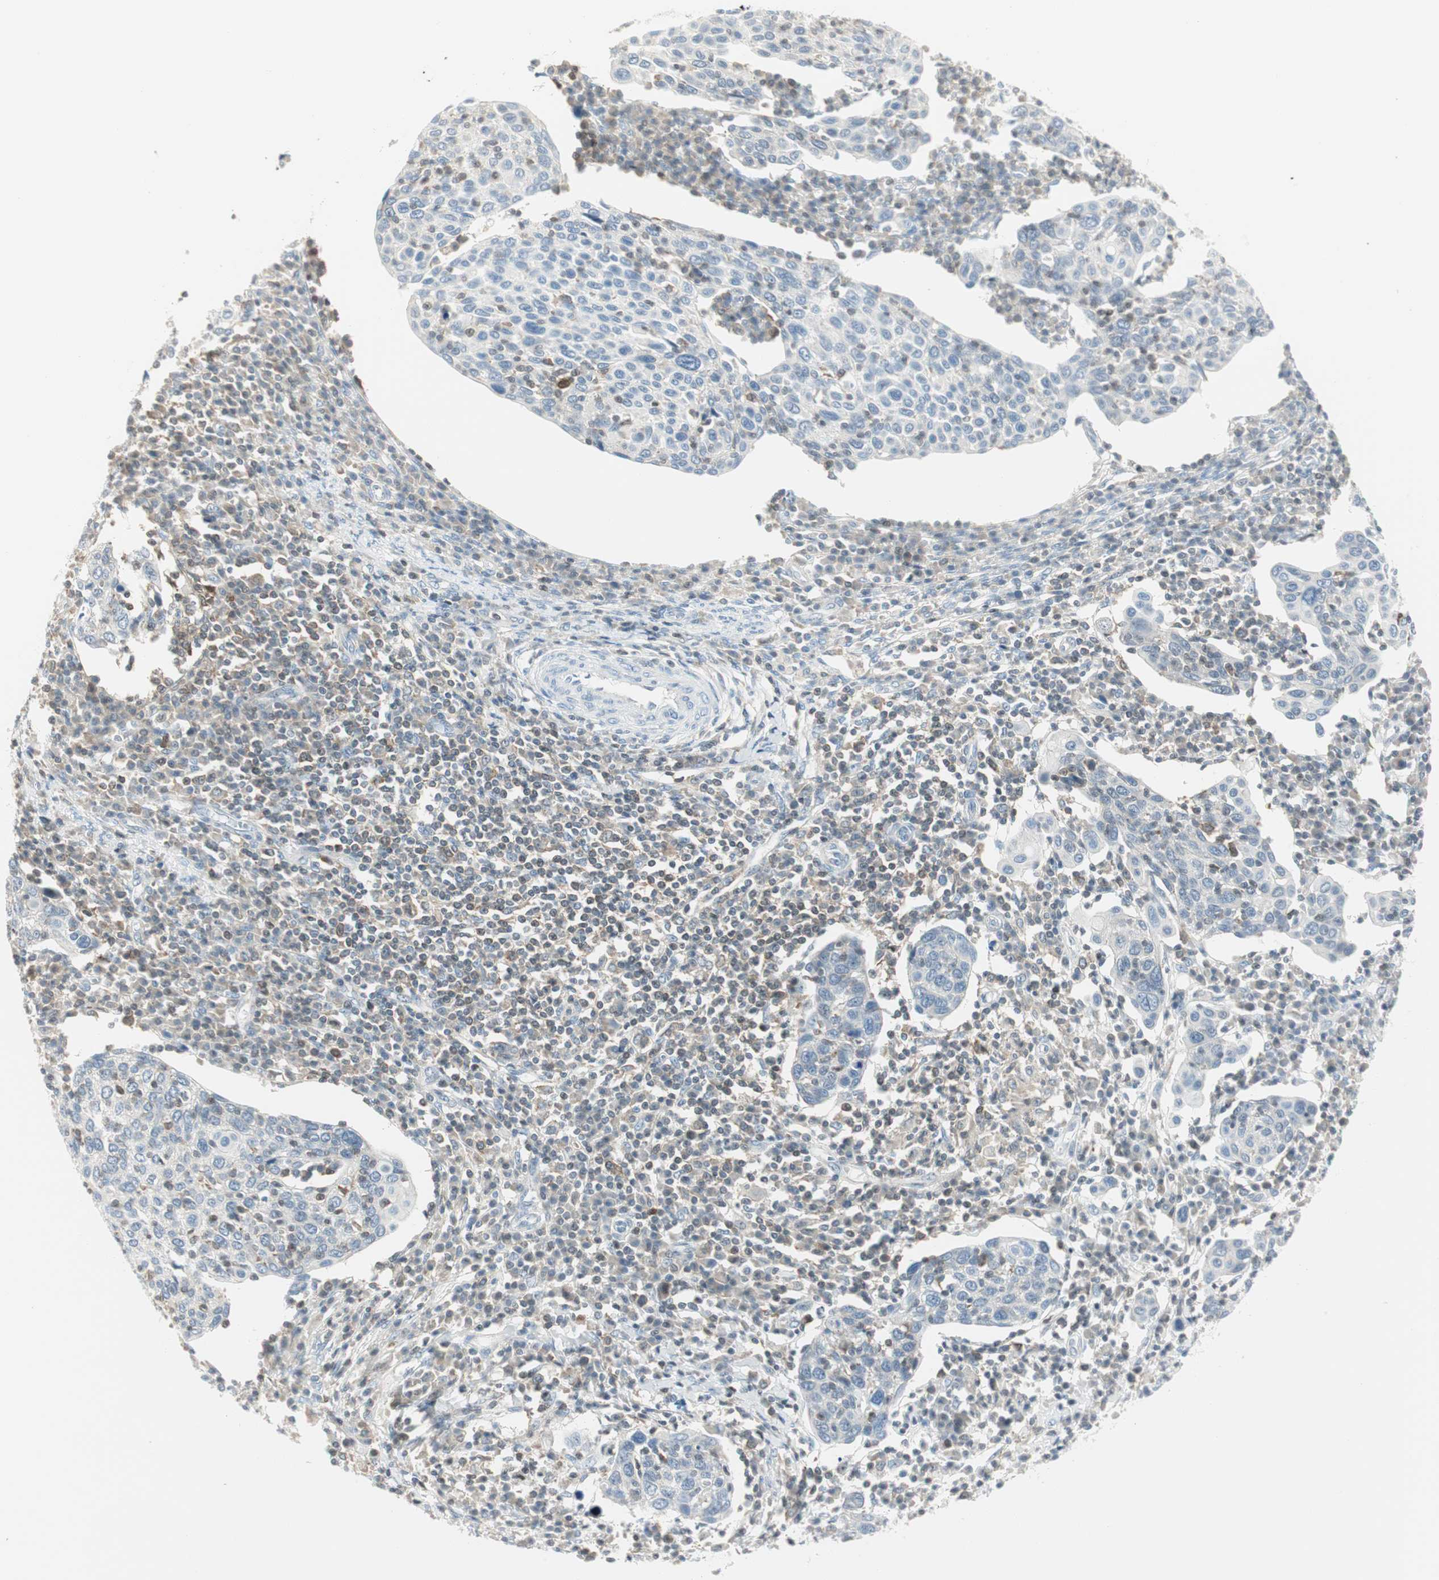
{"staining": {"intensity": "negative", "quantity": "none", "location": "none"}, "tissue": "cervical cancer", "cell_type": "Tumor cells", "image_type": "cancer", "snomed": [{"axis": "morphology", "description": "Squamous cell carcinoma, NOS"}, {"axis": "topography", "description": "Cervix"}], "caption": "Protein analysis of cervical cancer exhibits no significant positivity in tumor cells.", "gene": "PPP1CA", "patient": {"sex": "female", "age": 40}}